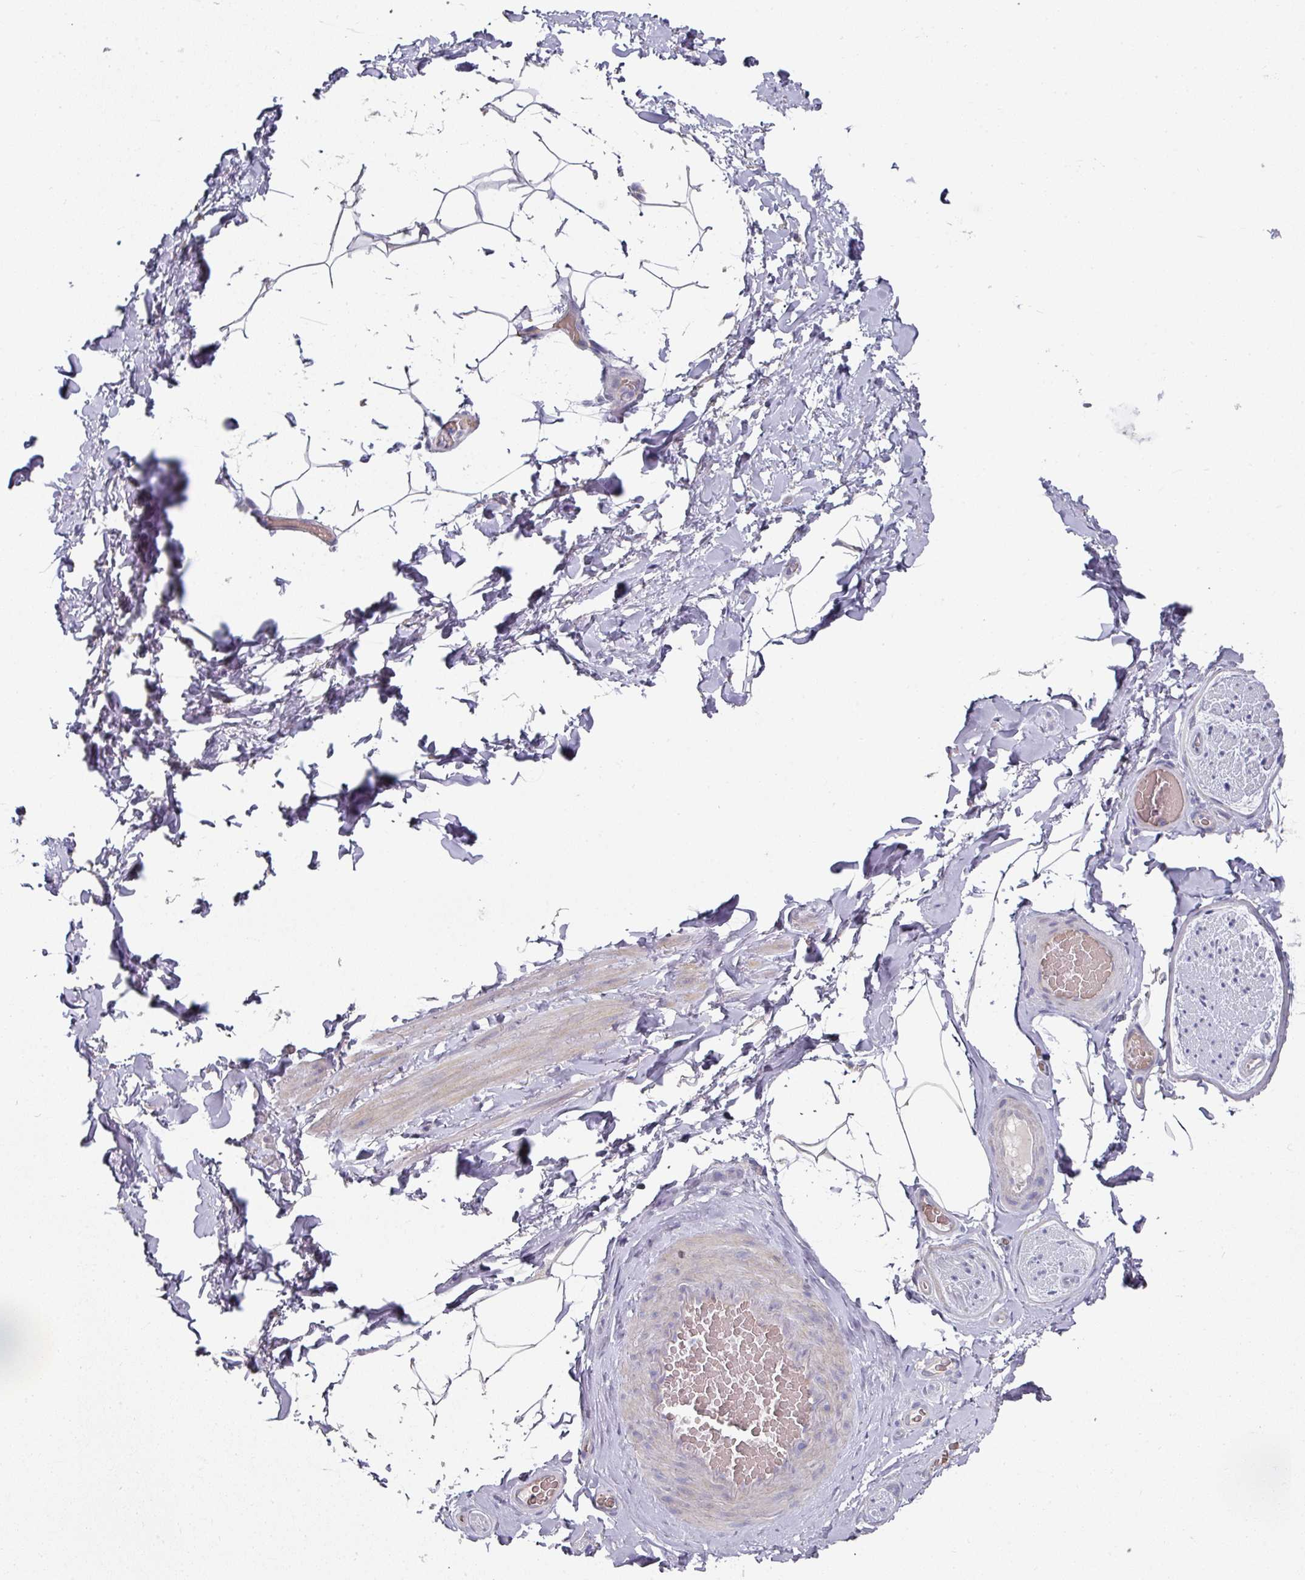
{"staining": {"intensity": "negative", "quantity": "none", "location": "none"}, "tissue": "adipose tissue", "cell_type": "Adipocytes", "image_type": "normal", "snomed": [{"axis": "morphology", "description": "Normal tissue, NOS"}, {"axis": "topography", "description": "Vascular tissue"}, {"axis": "topography", "description": "Peripheral nerve tissue"}], "caption": "Adipocytes show no significant protein staining in benign adipose tissue. (DAB (3,3'-diaminobenzidine) immunohistochemistry with hematoxylin counter stain).", "gene": "PYROXD2", "patient": {"sex": "male", "age": 41}}